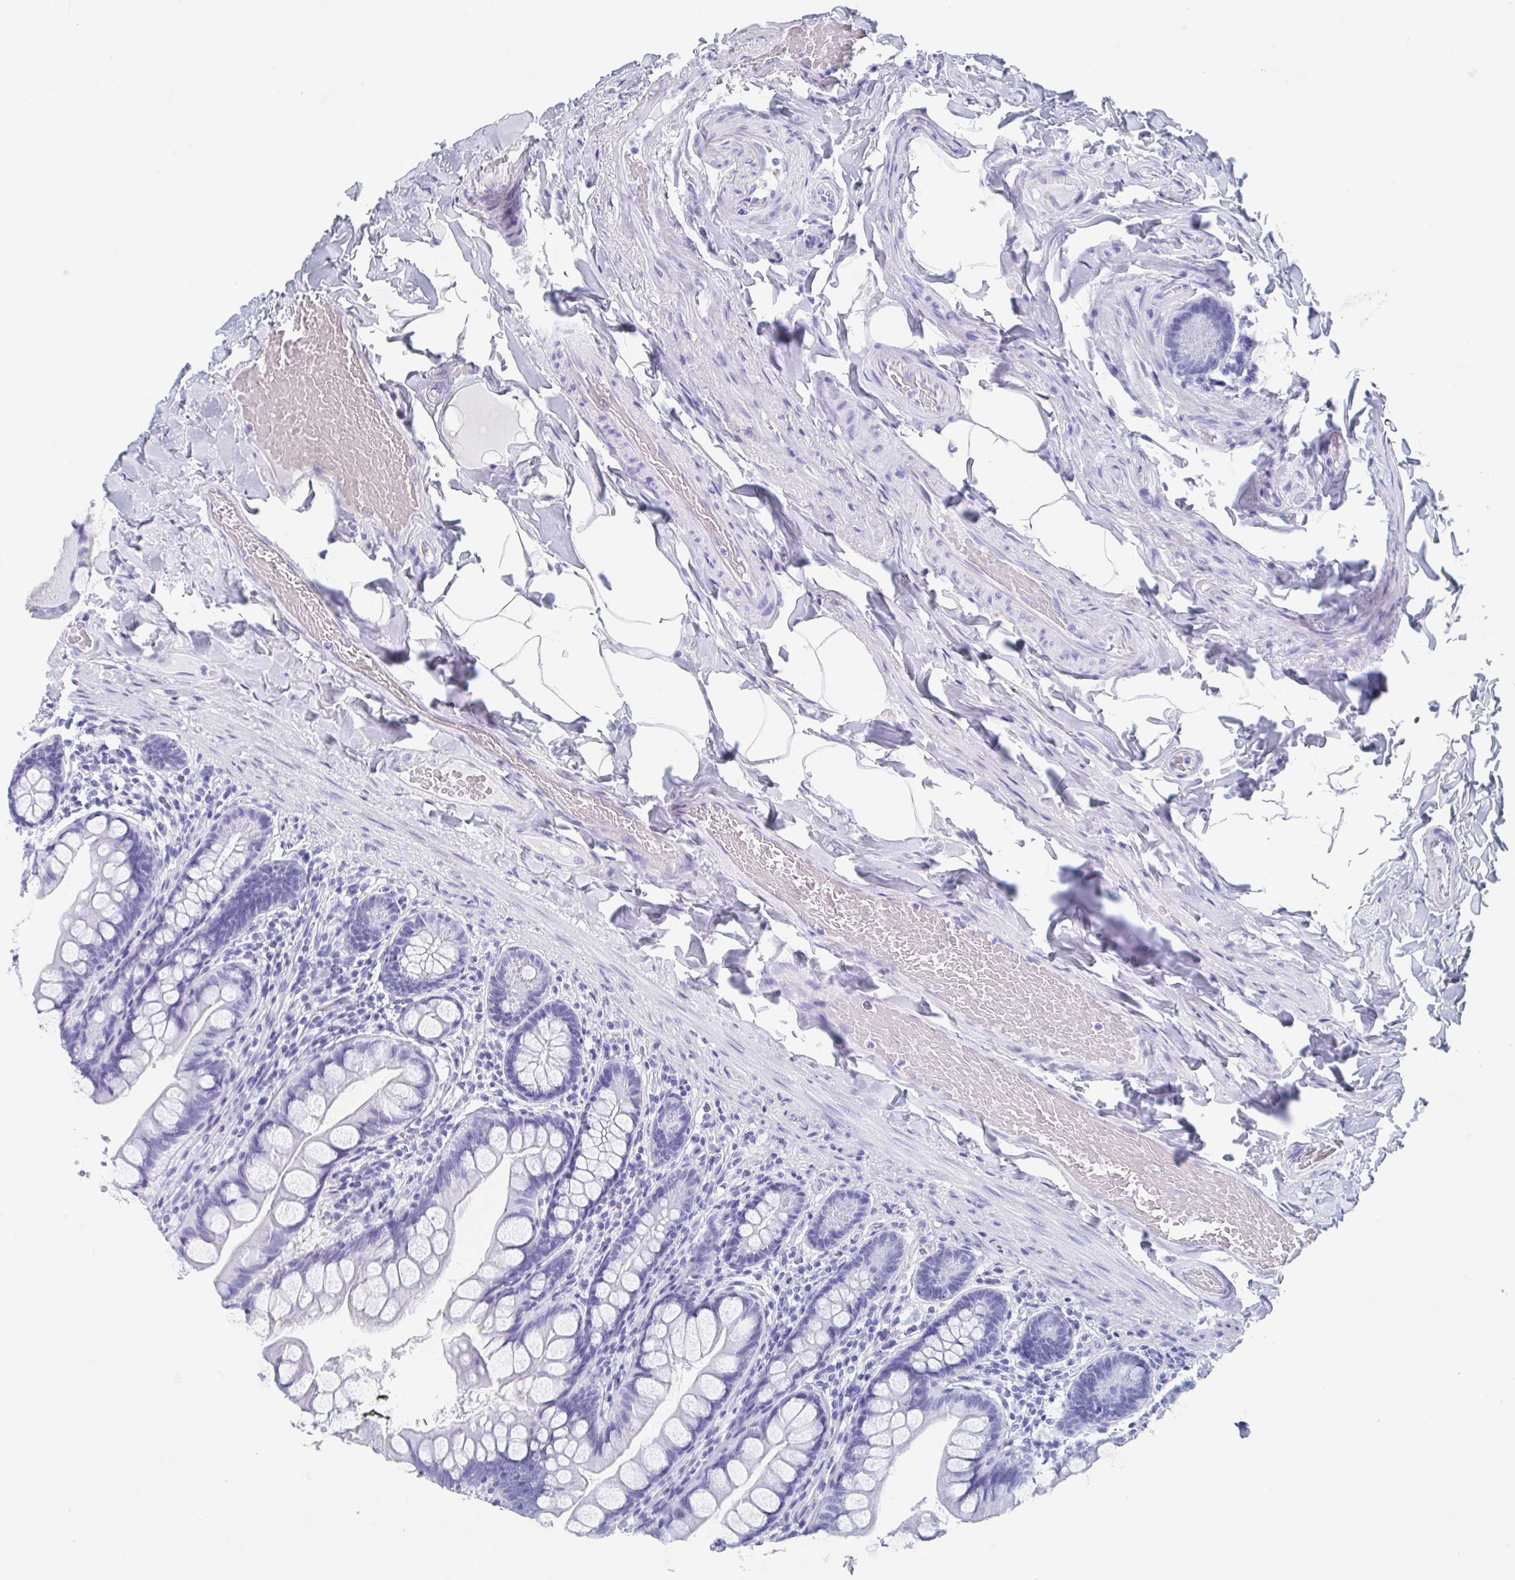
{"staining": {"intensity": "negative", "quantity": "none", "location": "none"}, "tissue": "small intestine", "cell_type": "Glandular cells", "image_type": "normal", "snomed": [{"axis": "morphology", "description": "Normal tissue, NOS"}, {"axis": "topography", "description": "Small intestine"}], "caption": "High power microscopy image of an IHC micrograph of unremarkable small intestine, revealing no significant staining in glandular cells.", "gene": "HDGFL1", "patient": {"sex": "male", "age": 70}}